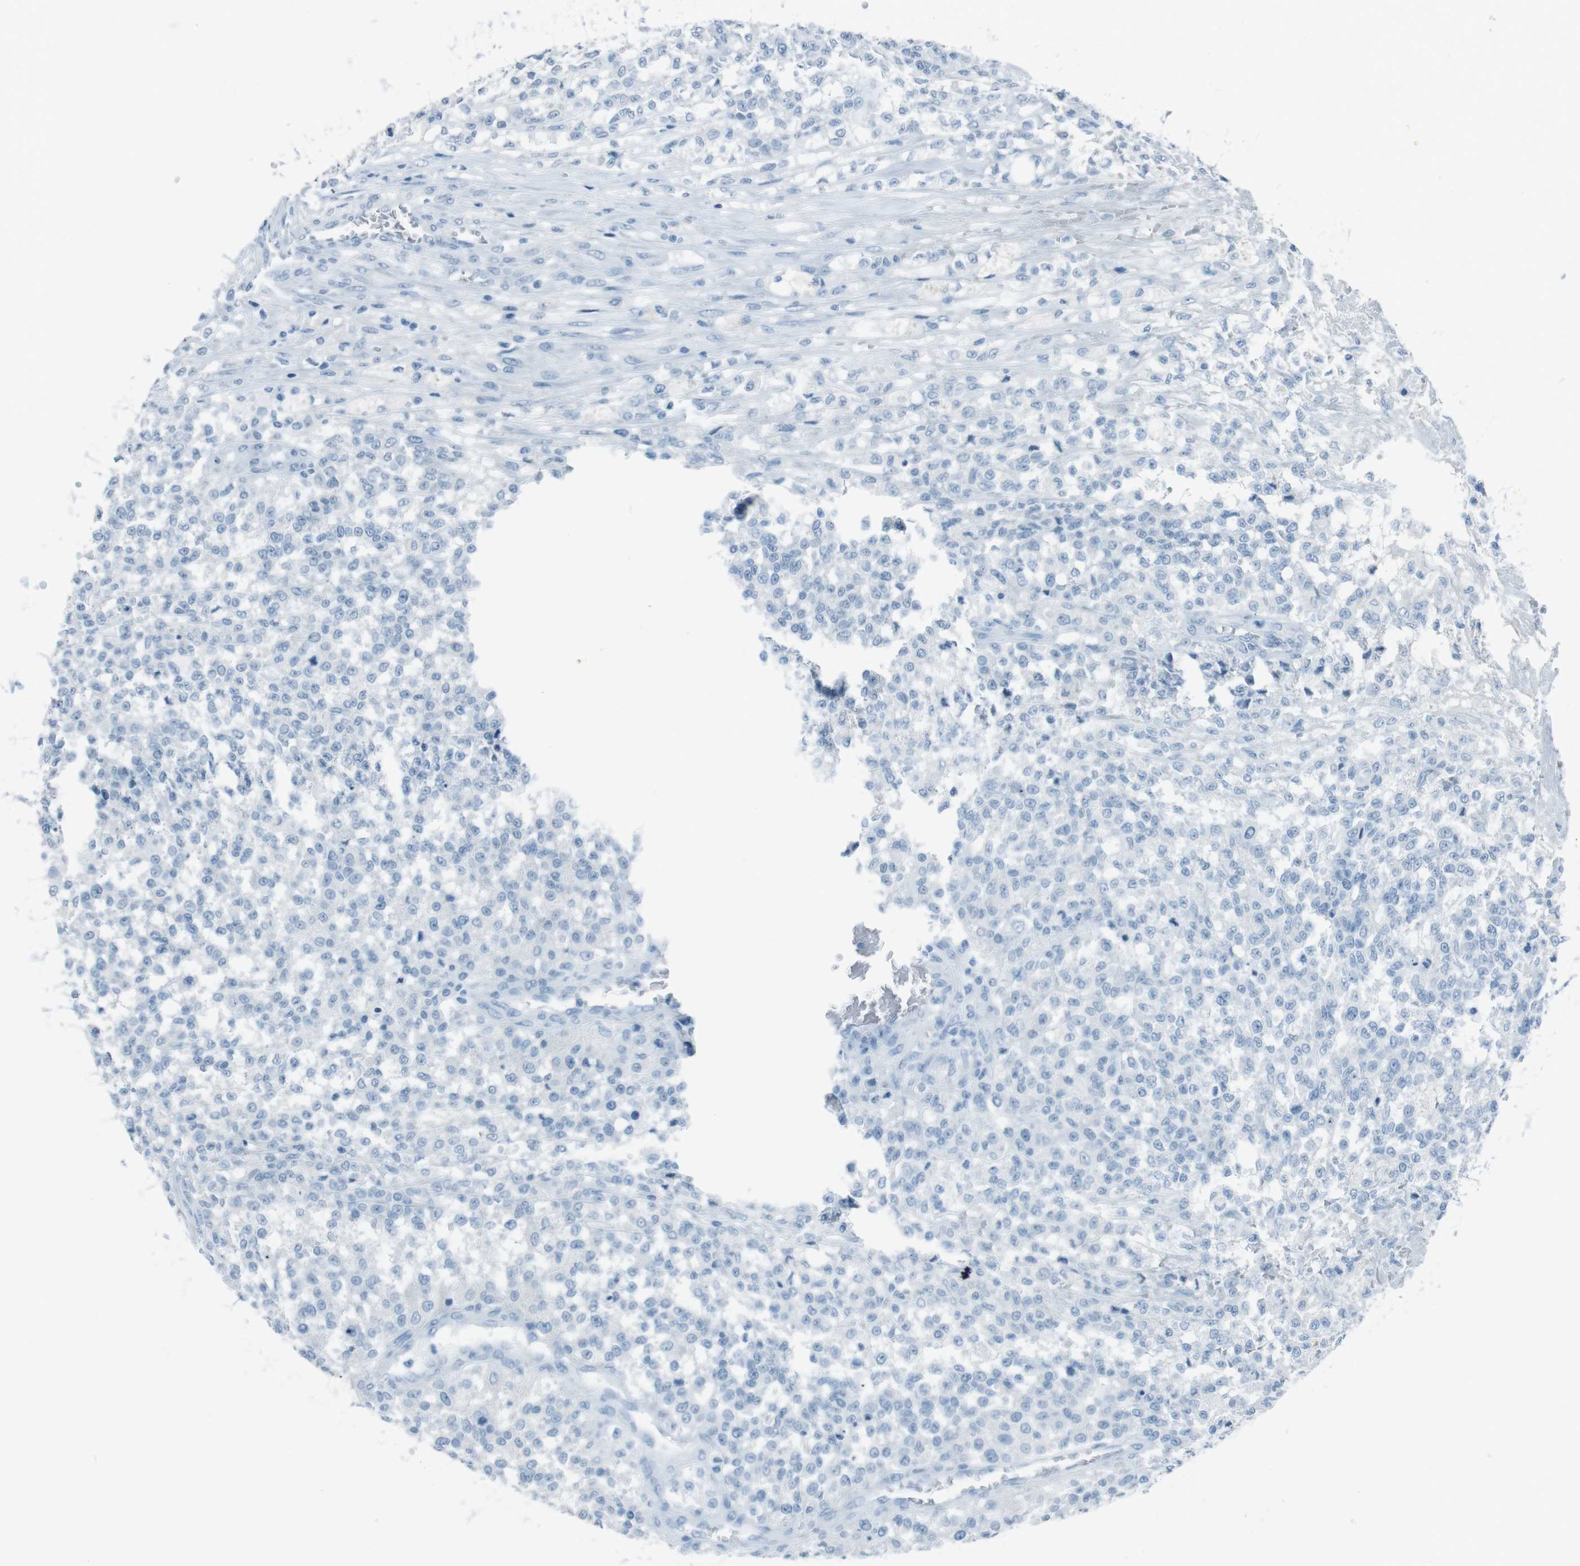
{"staining": {"intensity": "negative", "quantity": "none", "location": "none"}, "tissue": "testis cancer", "cell_type": "Tumor cells", "image_type": "cancer", "snomed": [{"axis": "morphology", "description": "Seminoma, NOS"}, {"axis": "topography", "description": "Testis"}], "caption": "DAB immunohistochemical staining of human seminoma (testis) demonstrates no significant expression in tumor cells.", "gene": "TMEM207", "patient": {"sex": "male", "age": 59}}